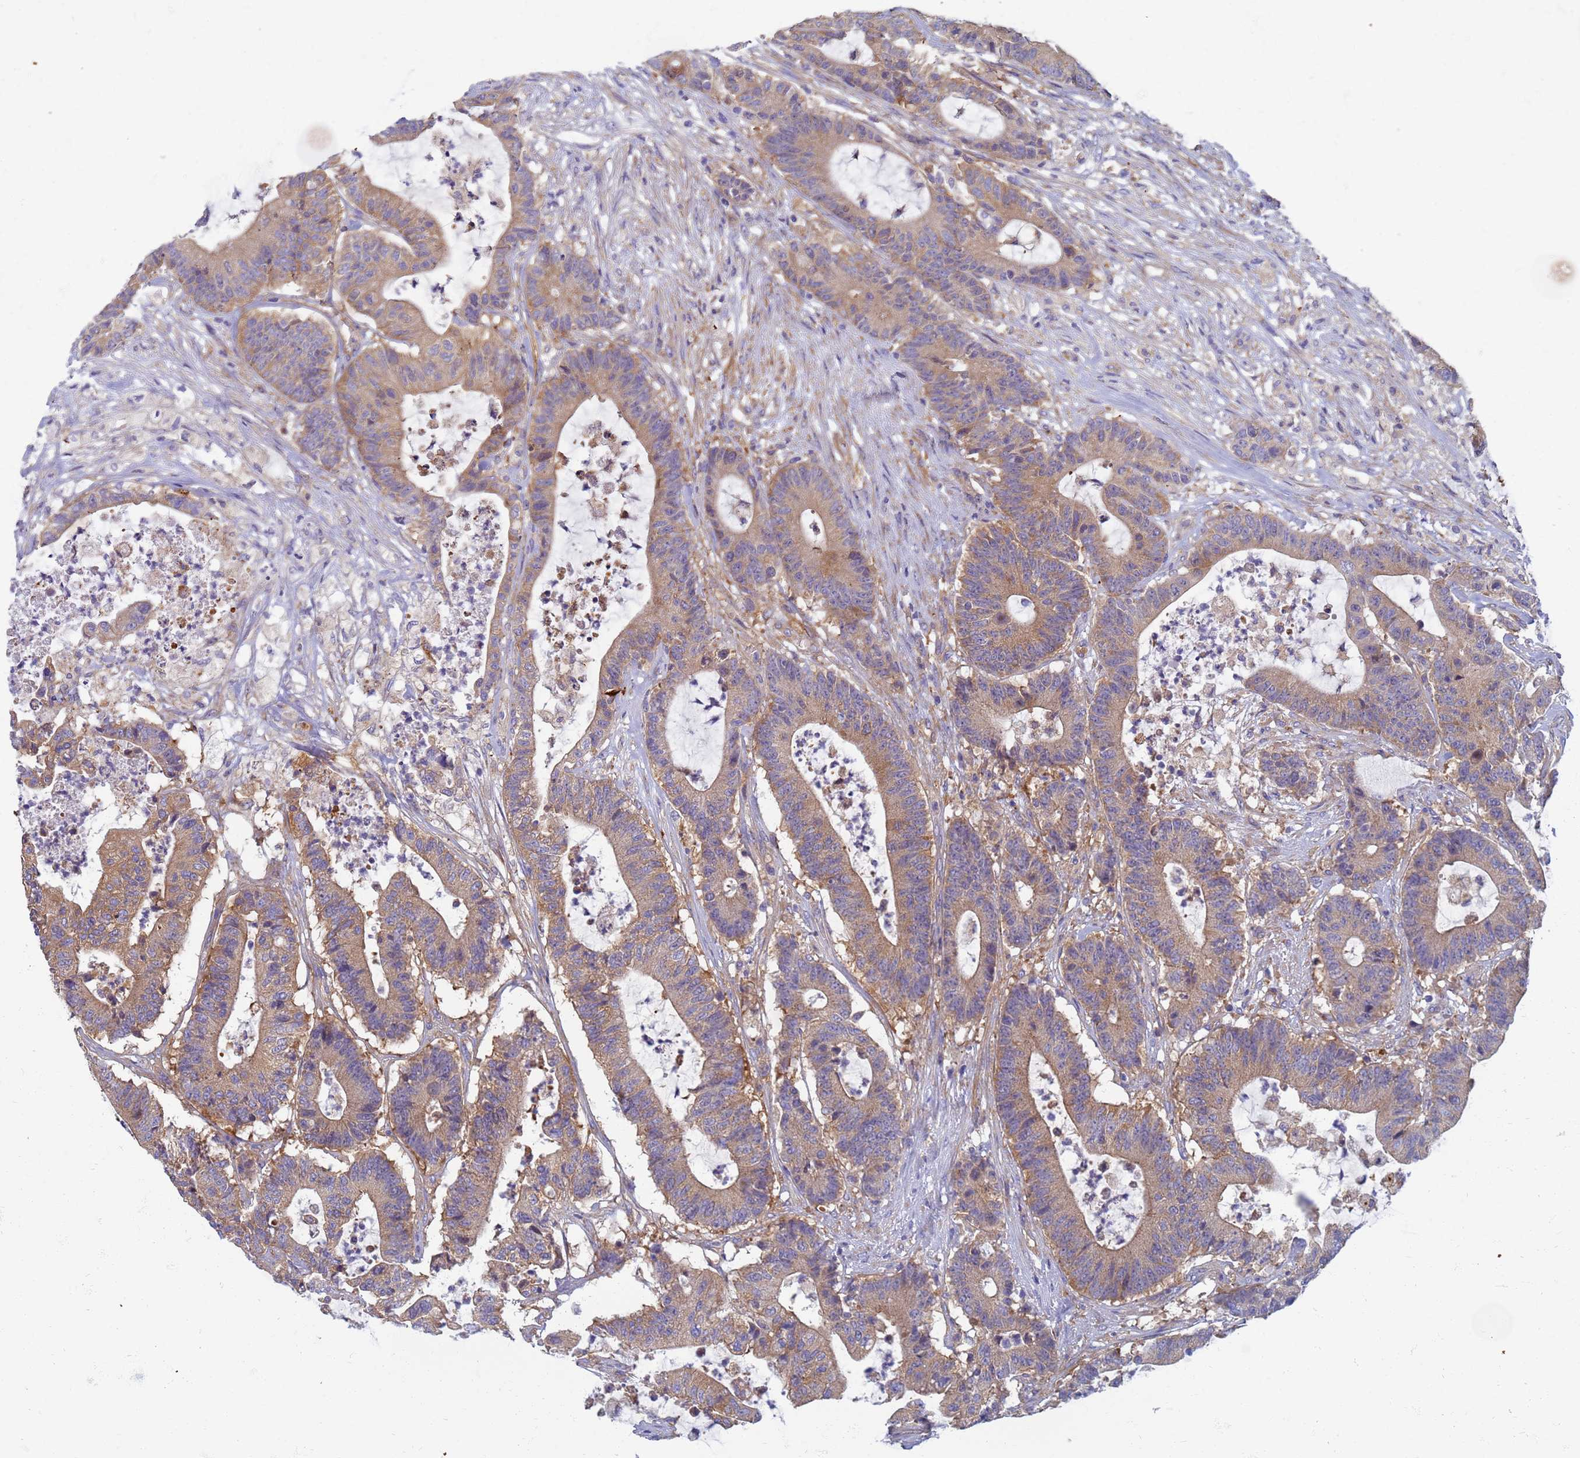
{"staining": {"intensity": "moderate", "quantity": ">75%", "location": "cytoplasmic/membranous"}, "tissue": "colorectal cancer", "cell_type": "Tumor cells", "image_type": "cancer", "snomed": [{"axis": "morphology", "description": "Adenocarcinoma, NOS"}, {"axis": "topography", "description": "Colon"}], "caption": "Adenocarcinoma (colorectal) tissue exhibits moderate cytoplasmic/membranous positivity in approximately >75% of tumor cells, visualized by immunohistochemistry. (IHC, brightfield microscopy, high magnification).", "gene": "EEA1", "patient": {"sex": "female", "age": 84}}